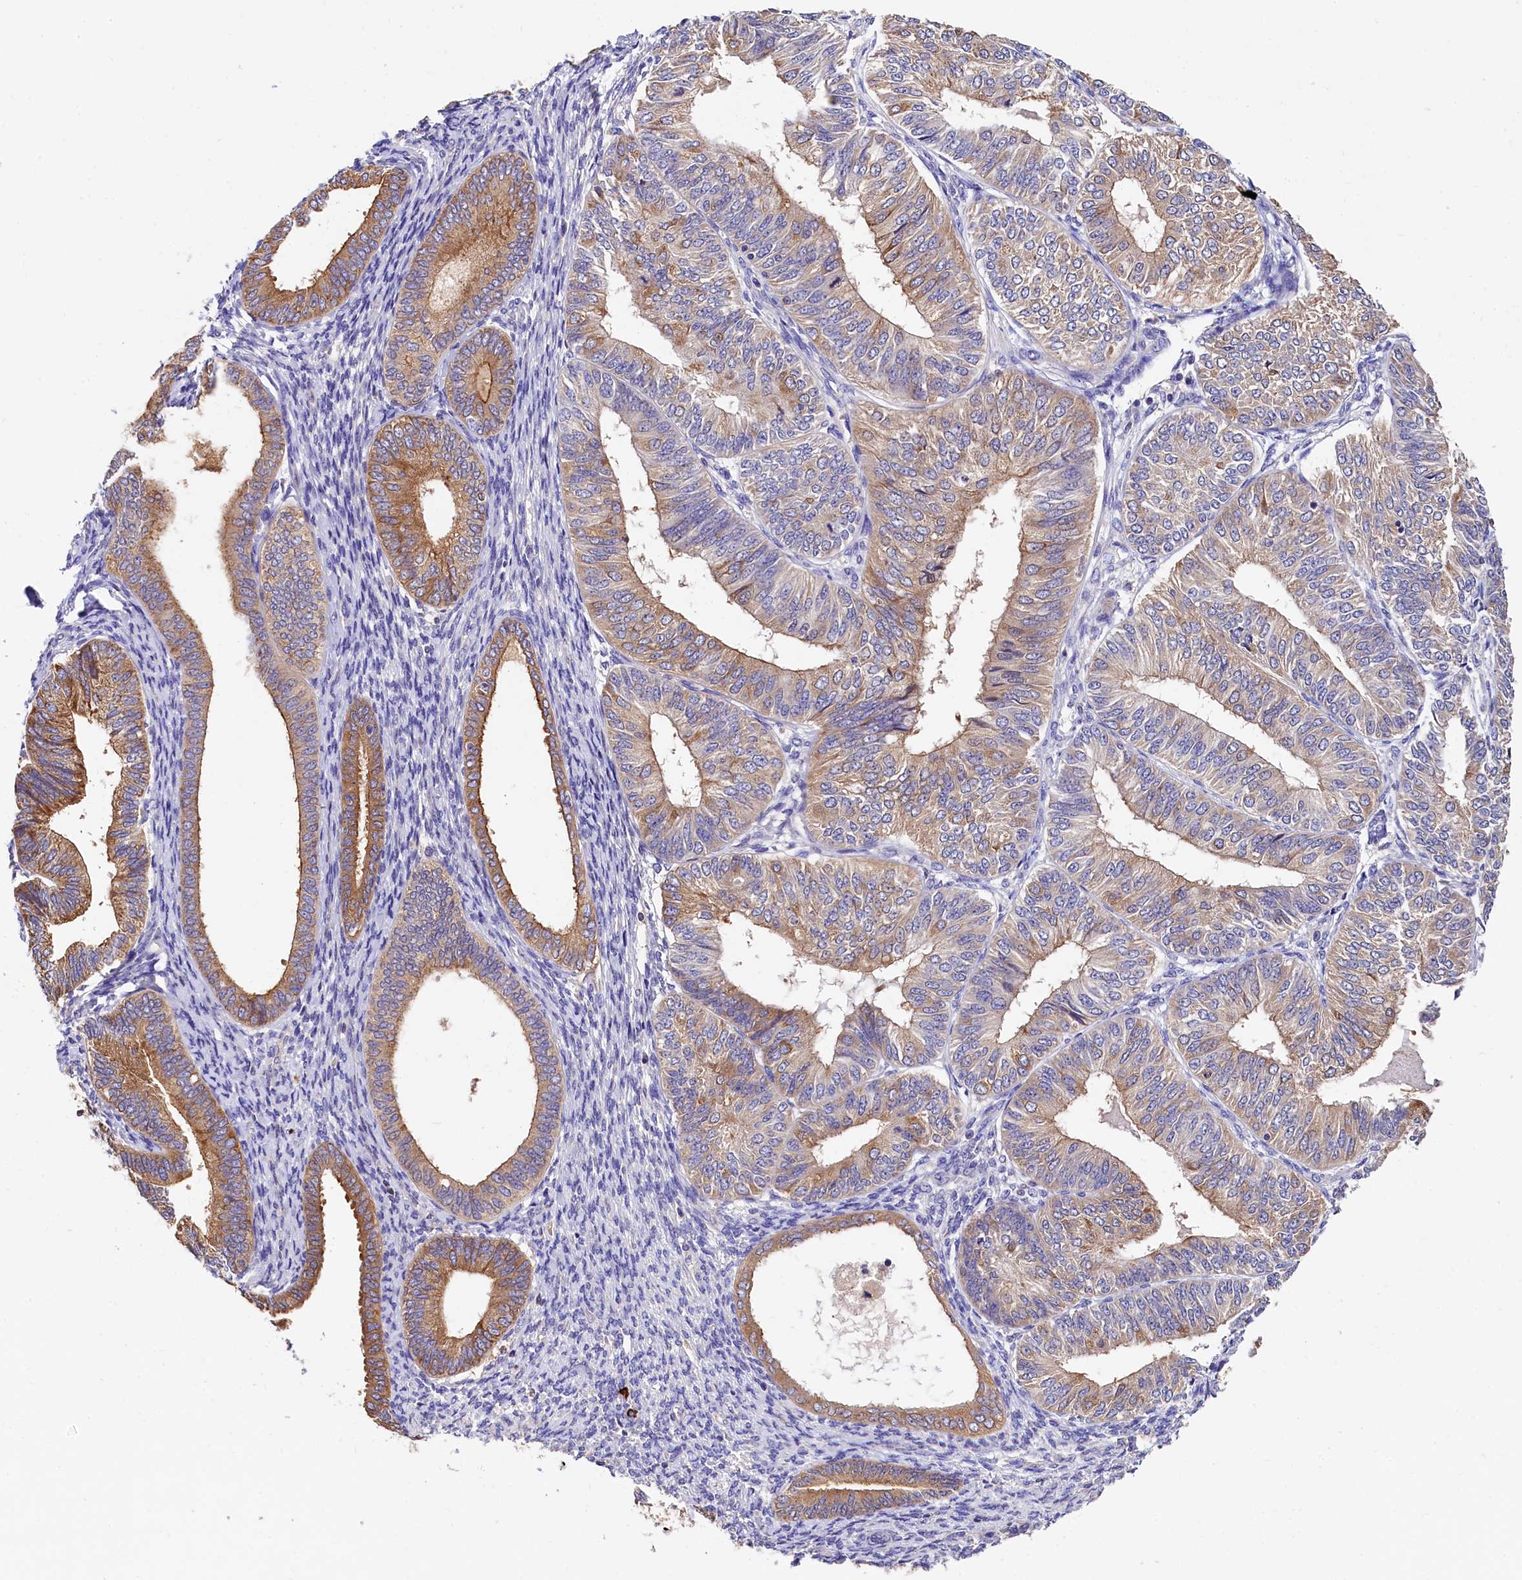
{"staining": {"intensity": "moderate", "quantity": "25%-75%", "location": "cytoplasmic/membranous"}, "tissue": "endometrial cancer", "cell_type": "Tumor cells", "image_type": "cancer", "snomed": [{"axis": "morphology", "description": "Adenocarcinoma, NOS"}, {"axis": "topography", "description": "Endometrium"}], "caption": "There is medium levels of moderate cytoplasmic/membranous positivity in tumor cells of endometrial cancer, as demonstrated by immunohistochemical staining (brown color).", "gene": "EPS8L2", "patient": {"sex": "female", "age": 58}}